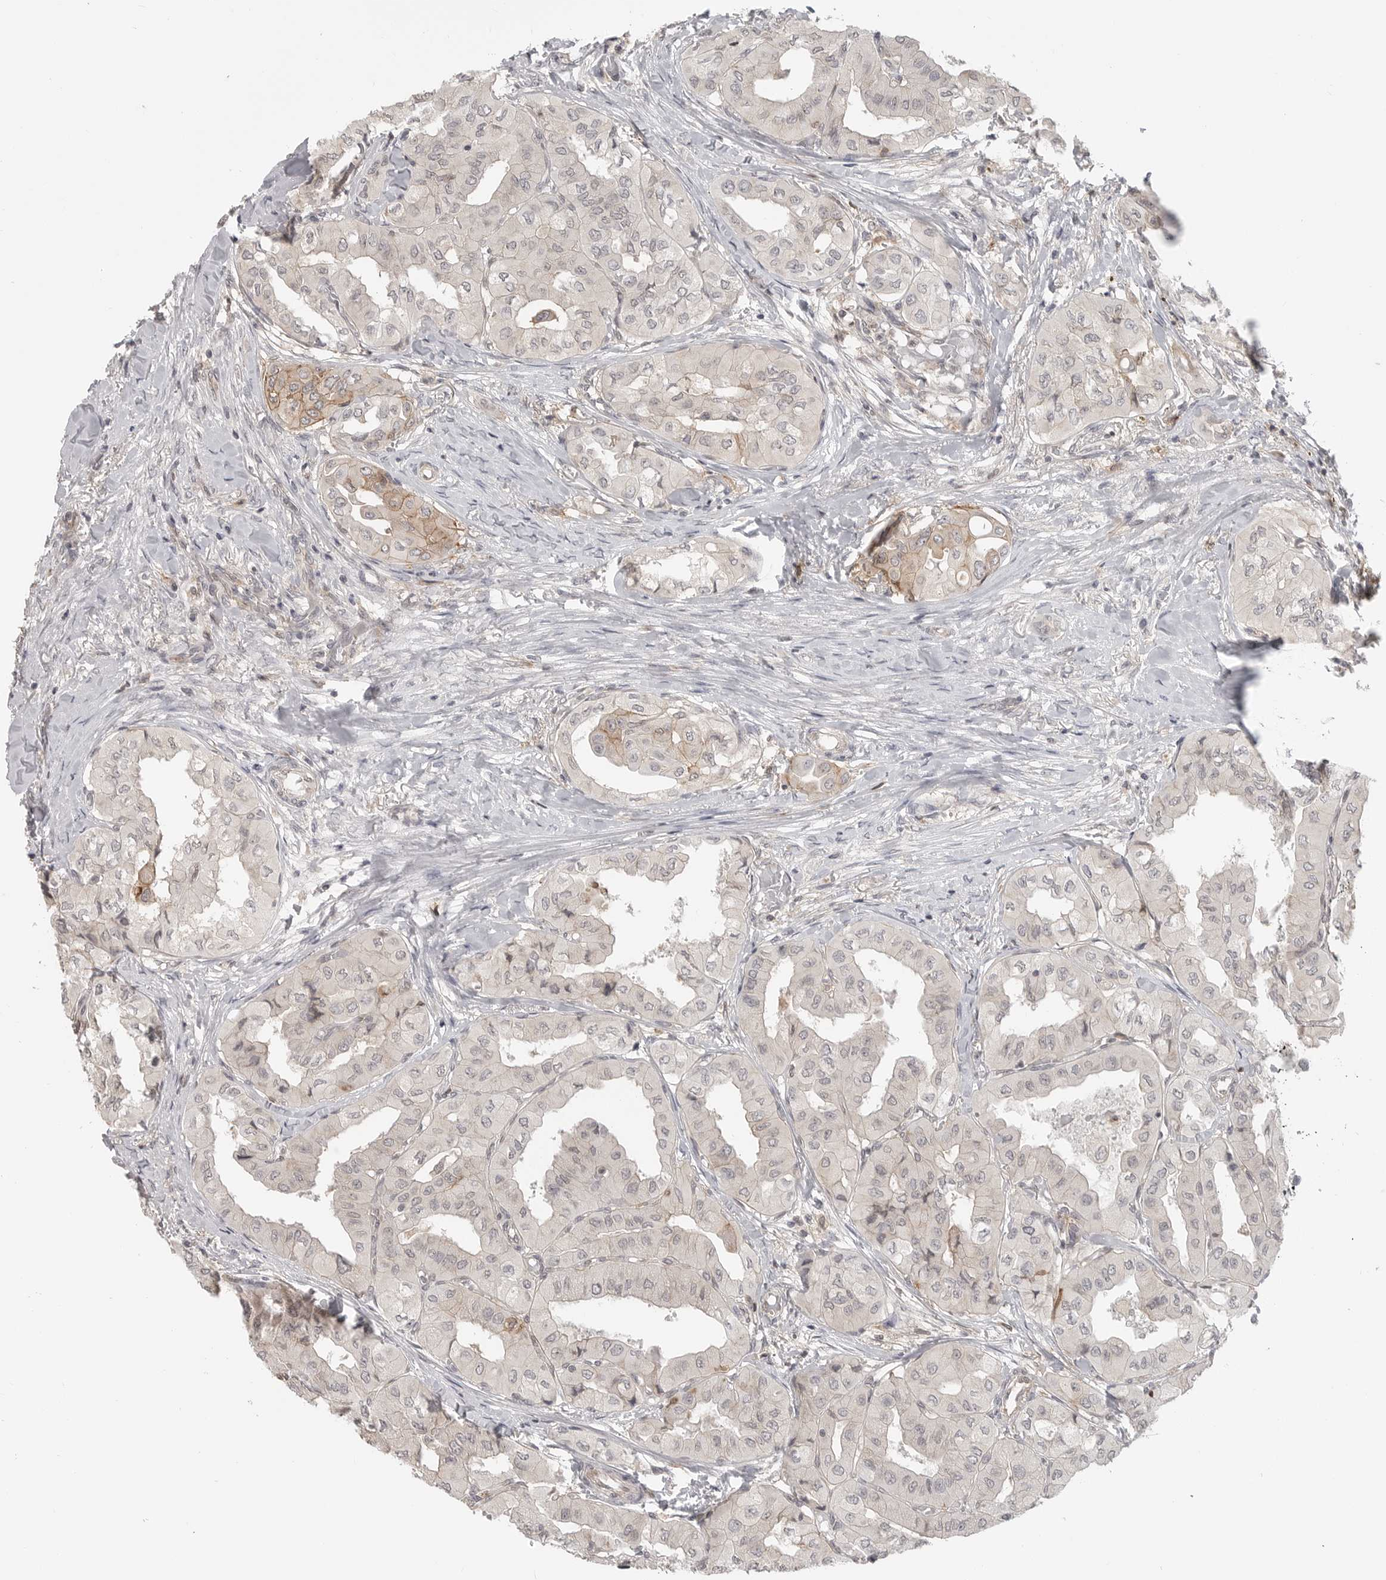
{"staining": {"intensity": "weak", "quantity": "25%-75%", "location": "cytoplasmic/membranous"}, "tissue": "thyroid cancer", "cell_type": "Tumor cells", "image_type": "cancer", "snomed": [{"axis": "morphology", "description": "Papillary adenocarcinoma, NOS"}, {"axis": "topography", "description": "Thyroid gland"}], "caption": "Immunohistochemistry (IHC) (DAB (3,3'-diaminobenzidine)) staining of papillary adenocarcinoma (thyroid) reveals weak cytoplasmic/membranous protein expression in approximately 25%-75% of tumor cells. Nuclei are stained in blue.", "gene": "IFNGR1", "patient": {"sex": "female", "age": 59}}